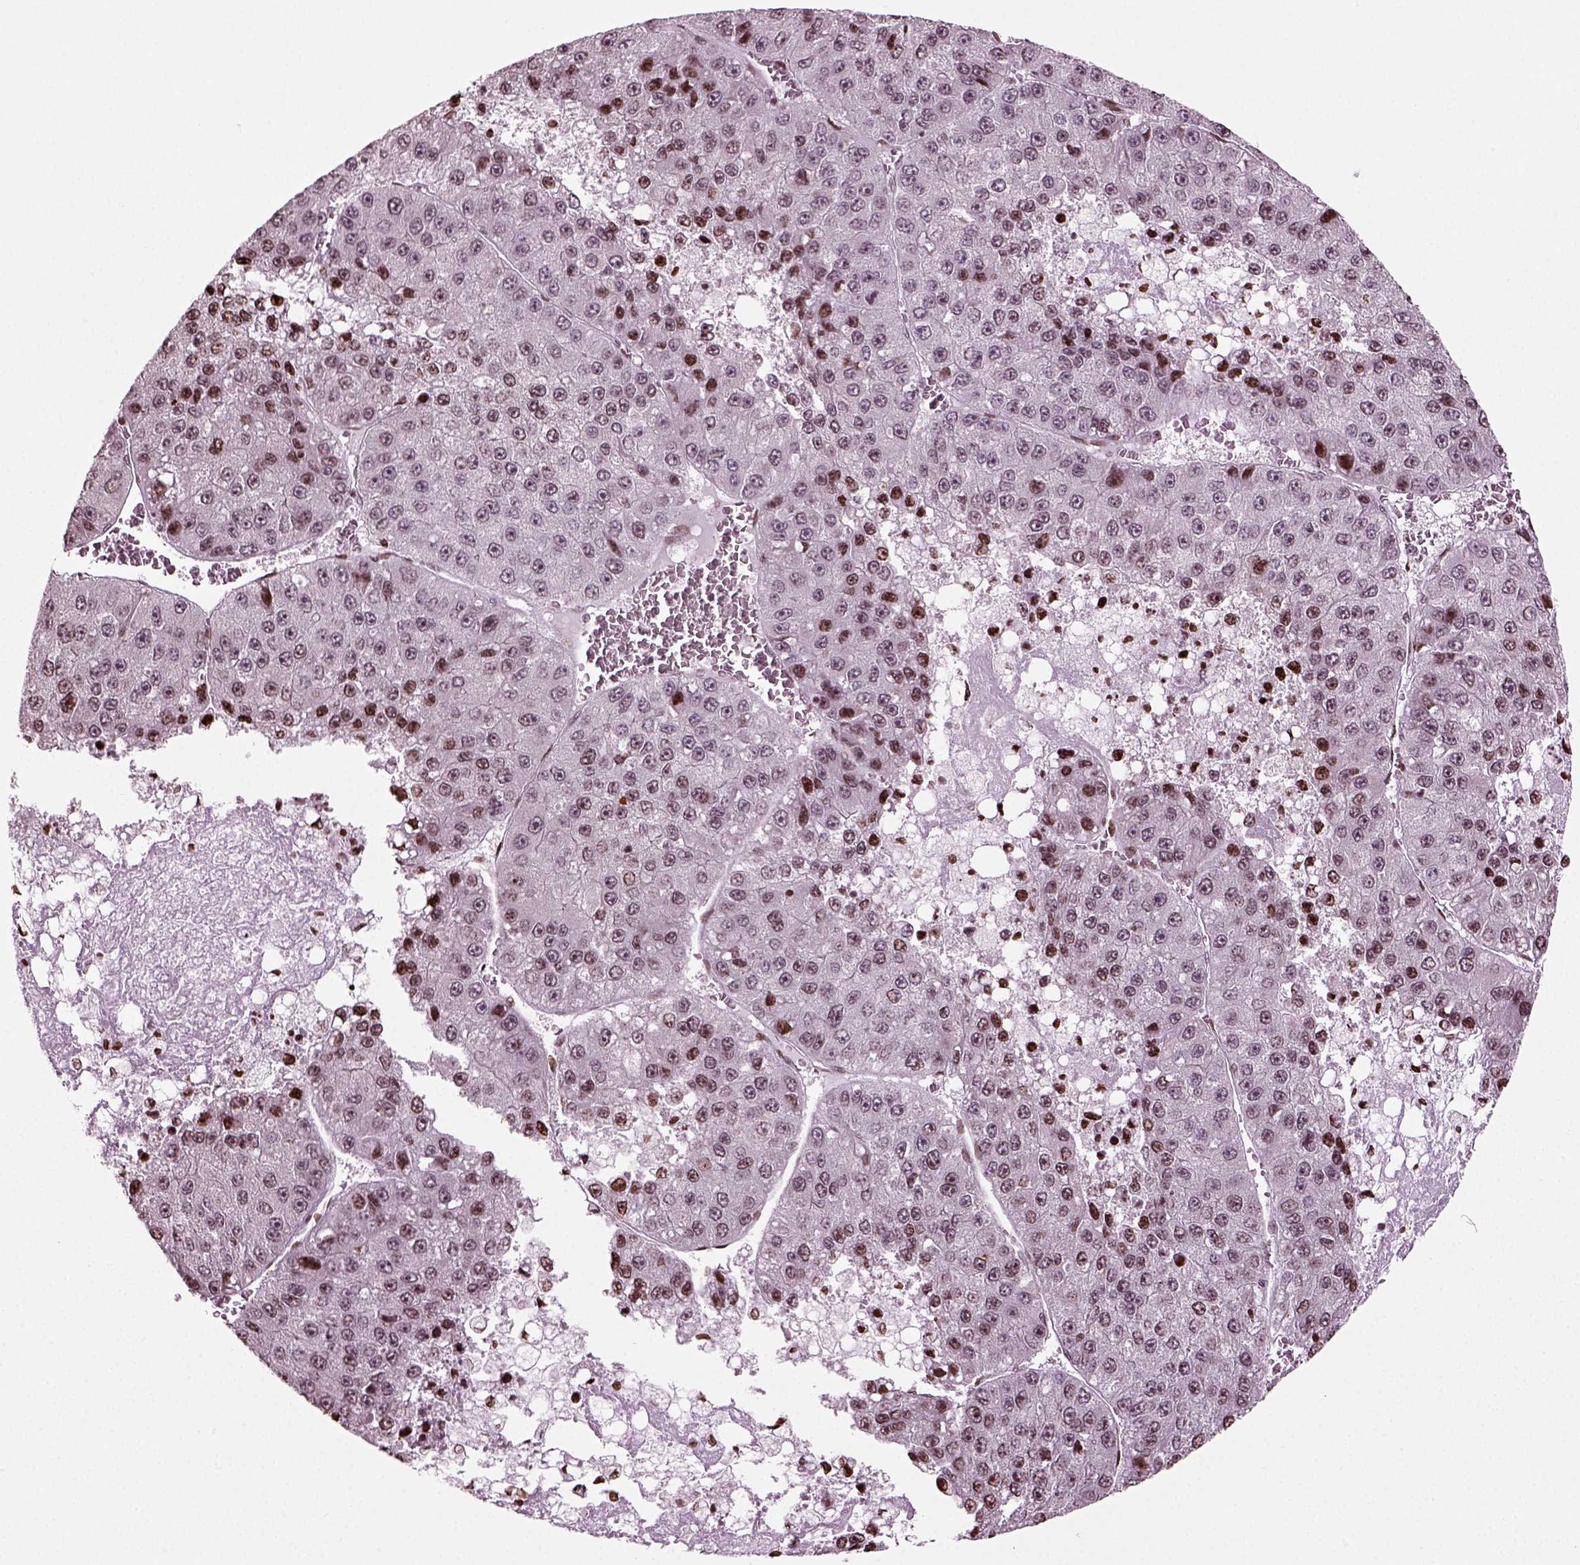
{"staining": {"intensity": "moderate", "quantity": "<25%", "location": "nuclear"}, "tissue": "liver cancer", "cell_type": "Tumor cells", "image_type": "cancer", "snomed": [{"axis": "morphology", "description": "Carcinoma, Hepatocellular, NOS"}, {"axis": "topography", "description": "Liver"}], "caption": "IHC of liver cancer (hepatocellular carcinoma) demonstrates low levels of moderate nuclear staining in approximately <25% of tumor cells.", "gene": "HEYL", "patient": {"sex": "female", "age": 73}}